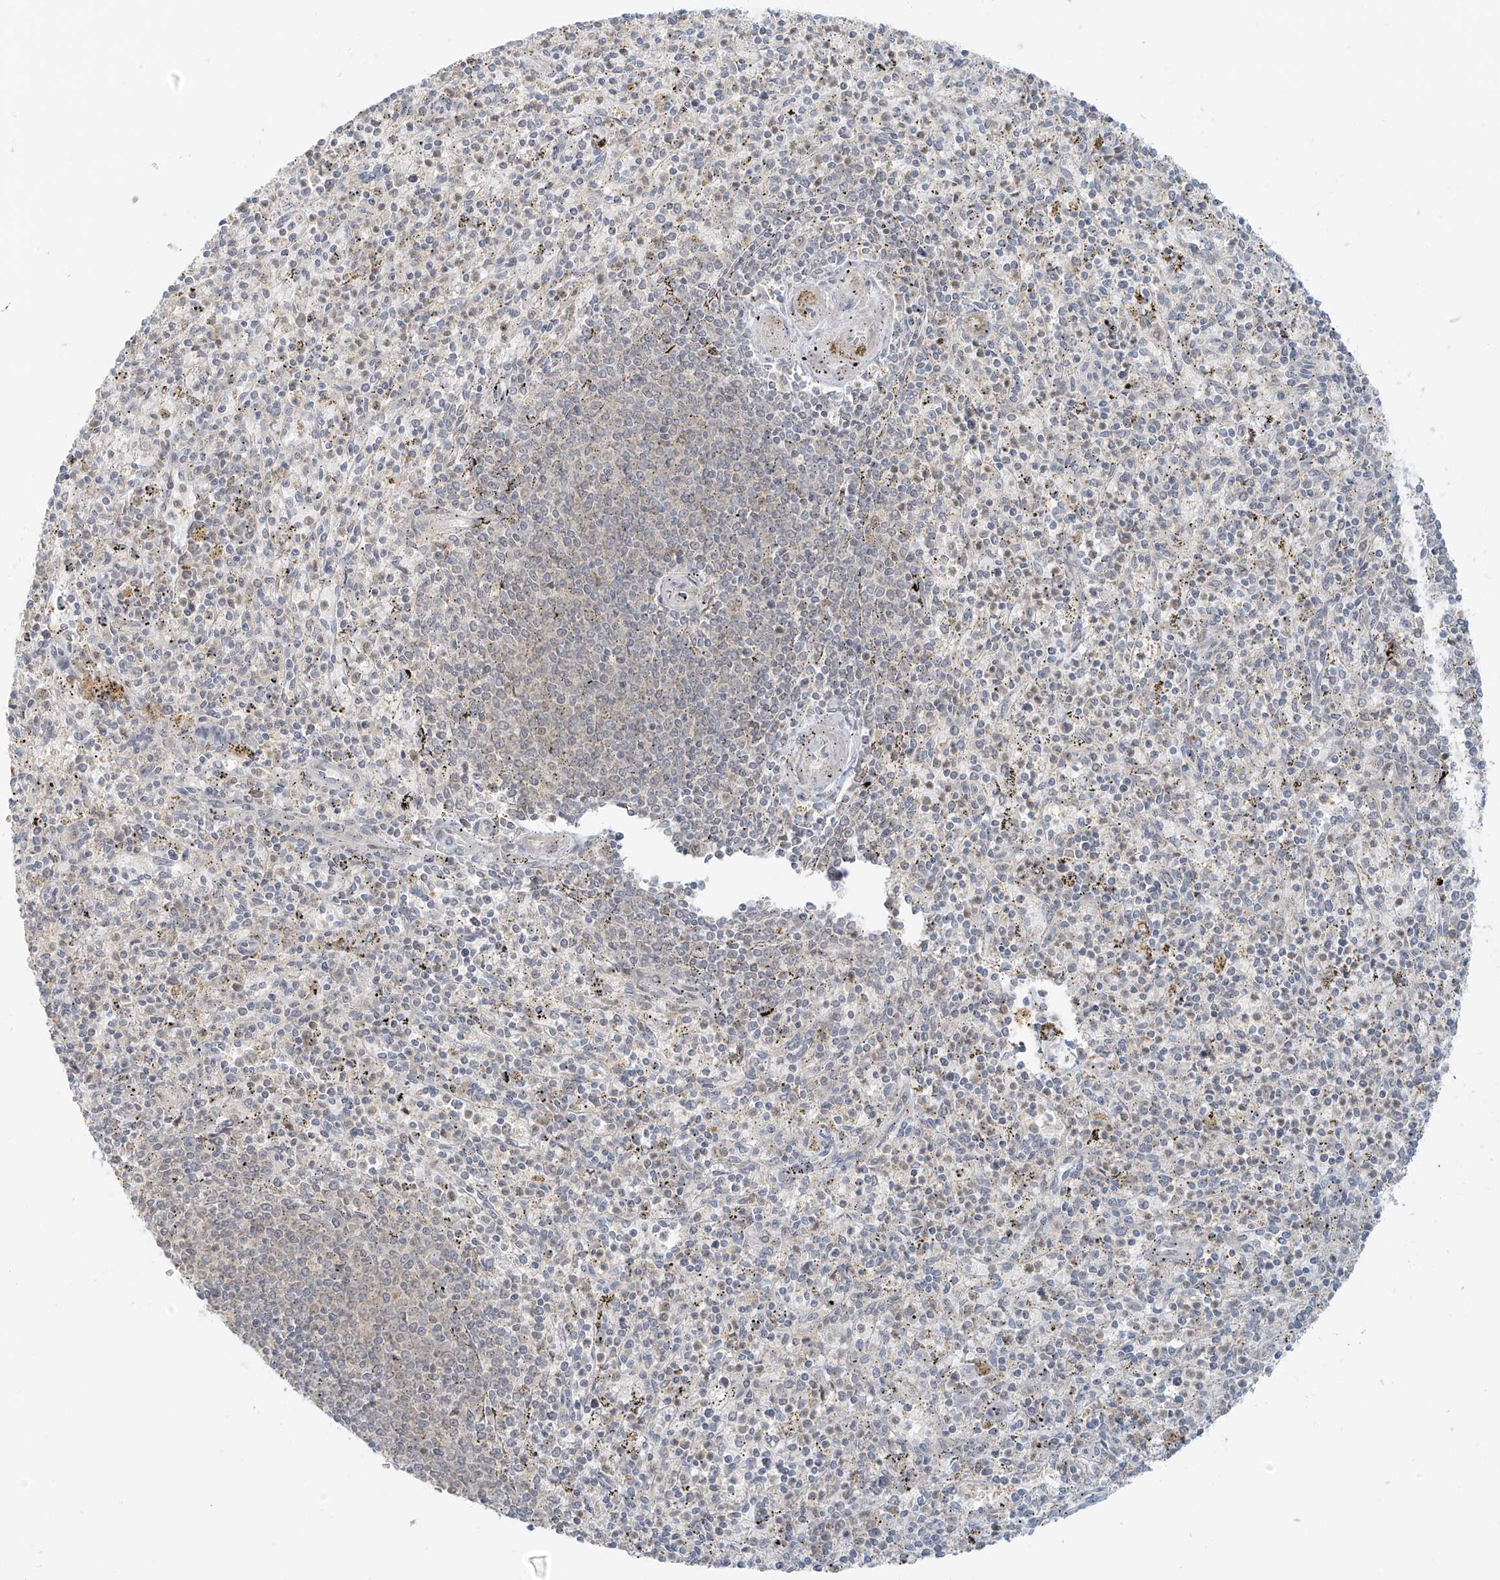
{"staining": {"intensity": "weak", "quantity": "<25%", "location": "cytoplasmic/membranous"}, "tissue": "spleen", "cell_type": "Cells in red pulp", "image_type": "normal", "snomed": [{"axis": "morphology", "description": "Normal tissue, NOS"}, {"axis": "topography", "description": "Spleen"}], "caption": "Image shows no protein staining in cells in red pulp of normal spleen.", "gene": "MIPEP", "patient": {"sex": "male", "age": 72}}